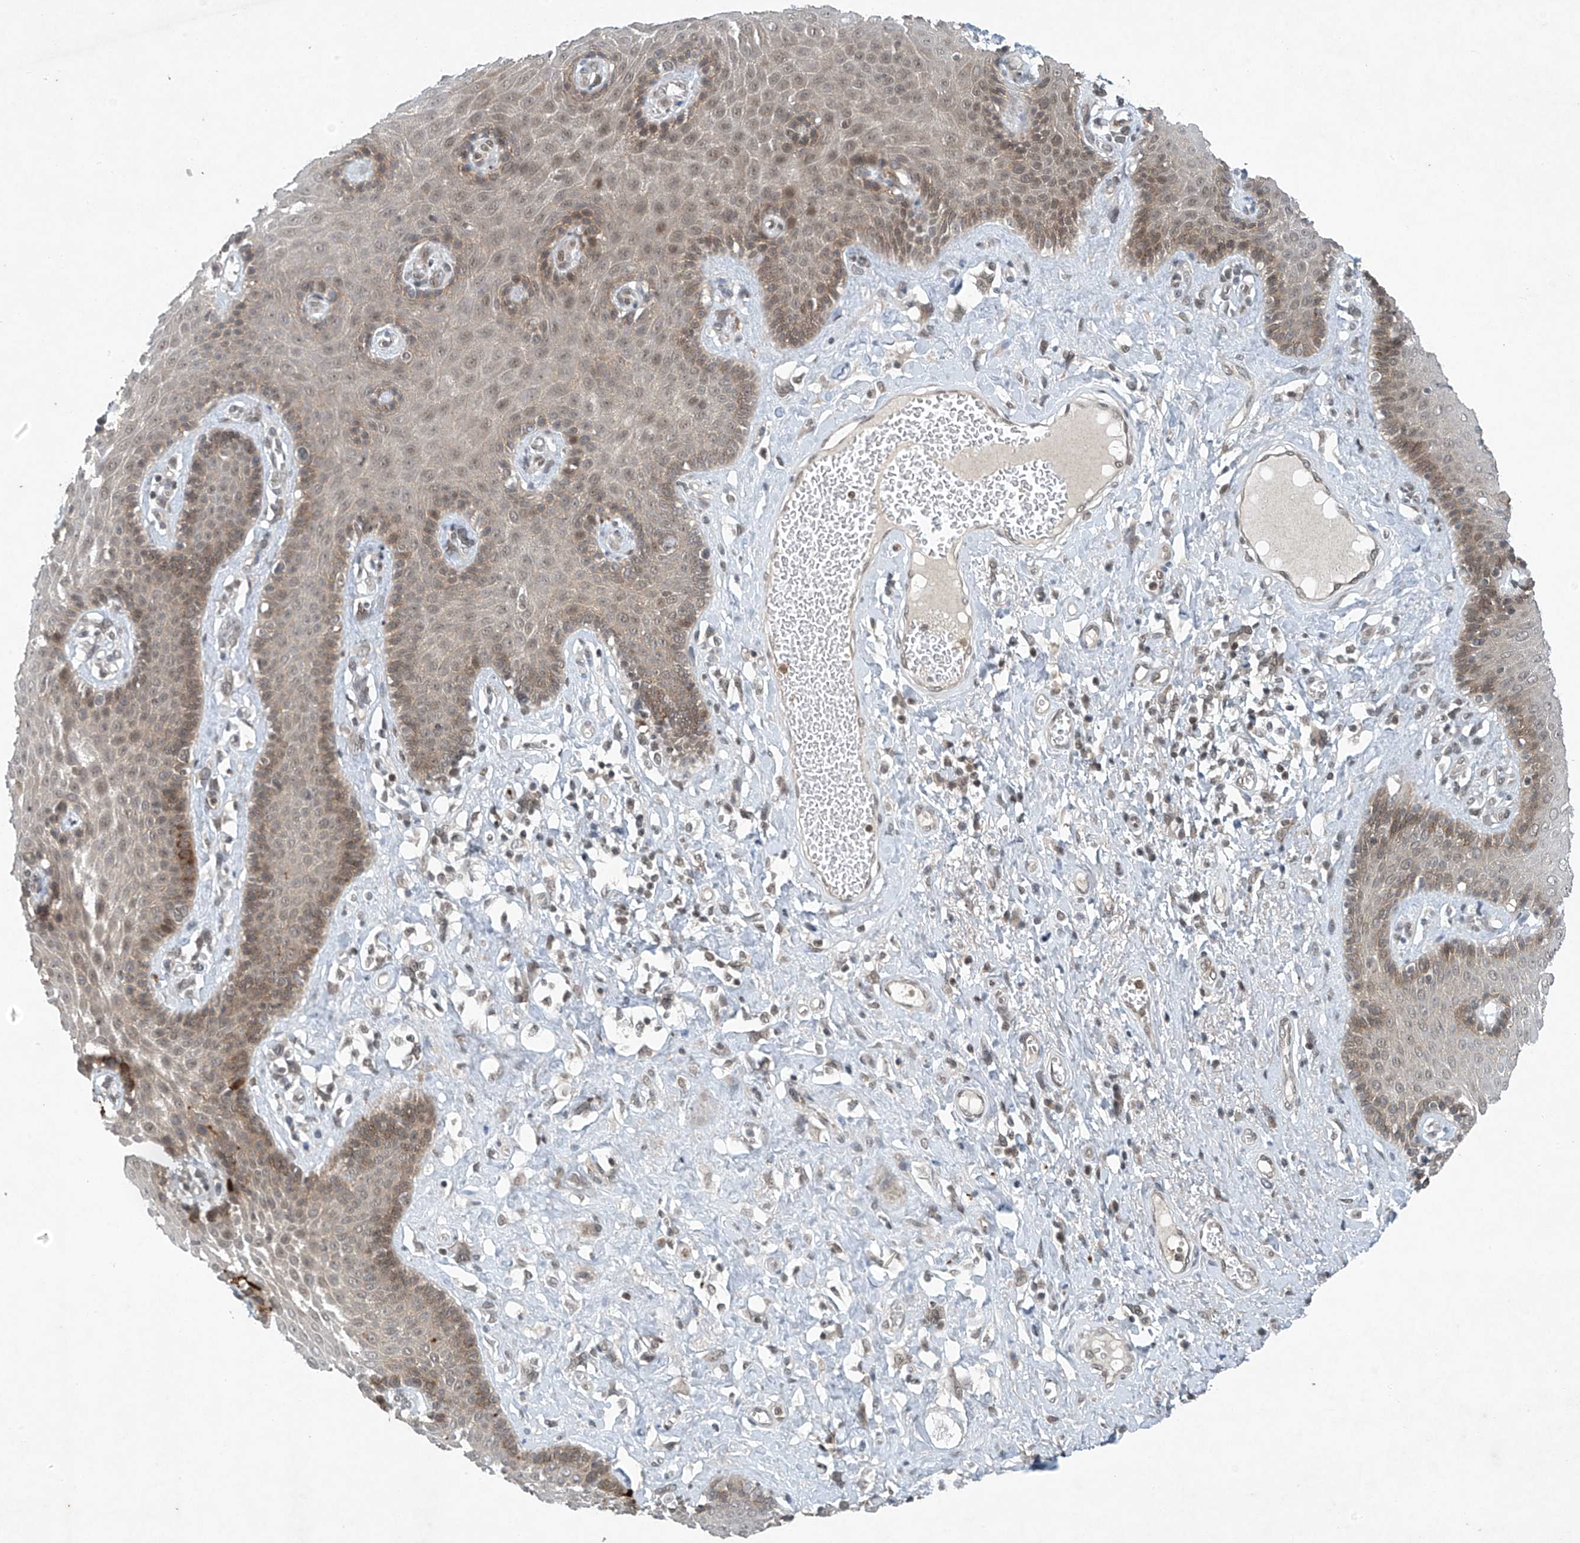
{"staining": {"intensity": "moderate", "quantity": "25%-75%", "location": "cytoplasmic/membranous,nuclear"}, "tissue": "skin", "cell_type": "Epidermal cells", "image_type": "normal", "snomed": [{"axis": "morphology", "description": "Normal tissue, NOS"}, {"axis": "topography", "description": "Anal"}], "caption": "Immunohistochemical staining of unremarkable skin reveals medium levels of moderate cytoplasmic/membranous,nuclear expression in about 25%-75% of epidermal cells. (DAB (3,3'-diaminobenzidine) IHC, brown staining for protein, blue staining for nuclei).", "gene": "TAF8", "patient": {"sex": "male", "age": 69}}